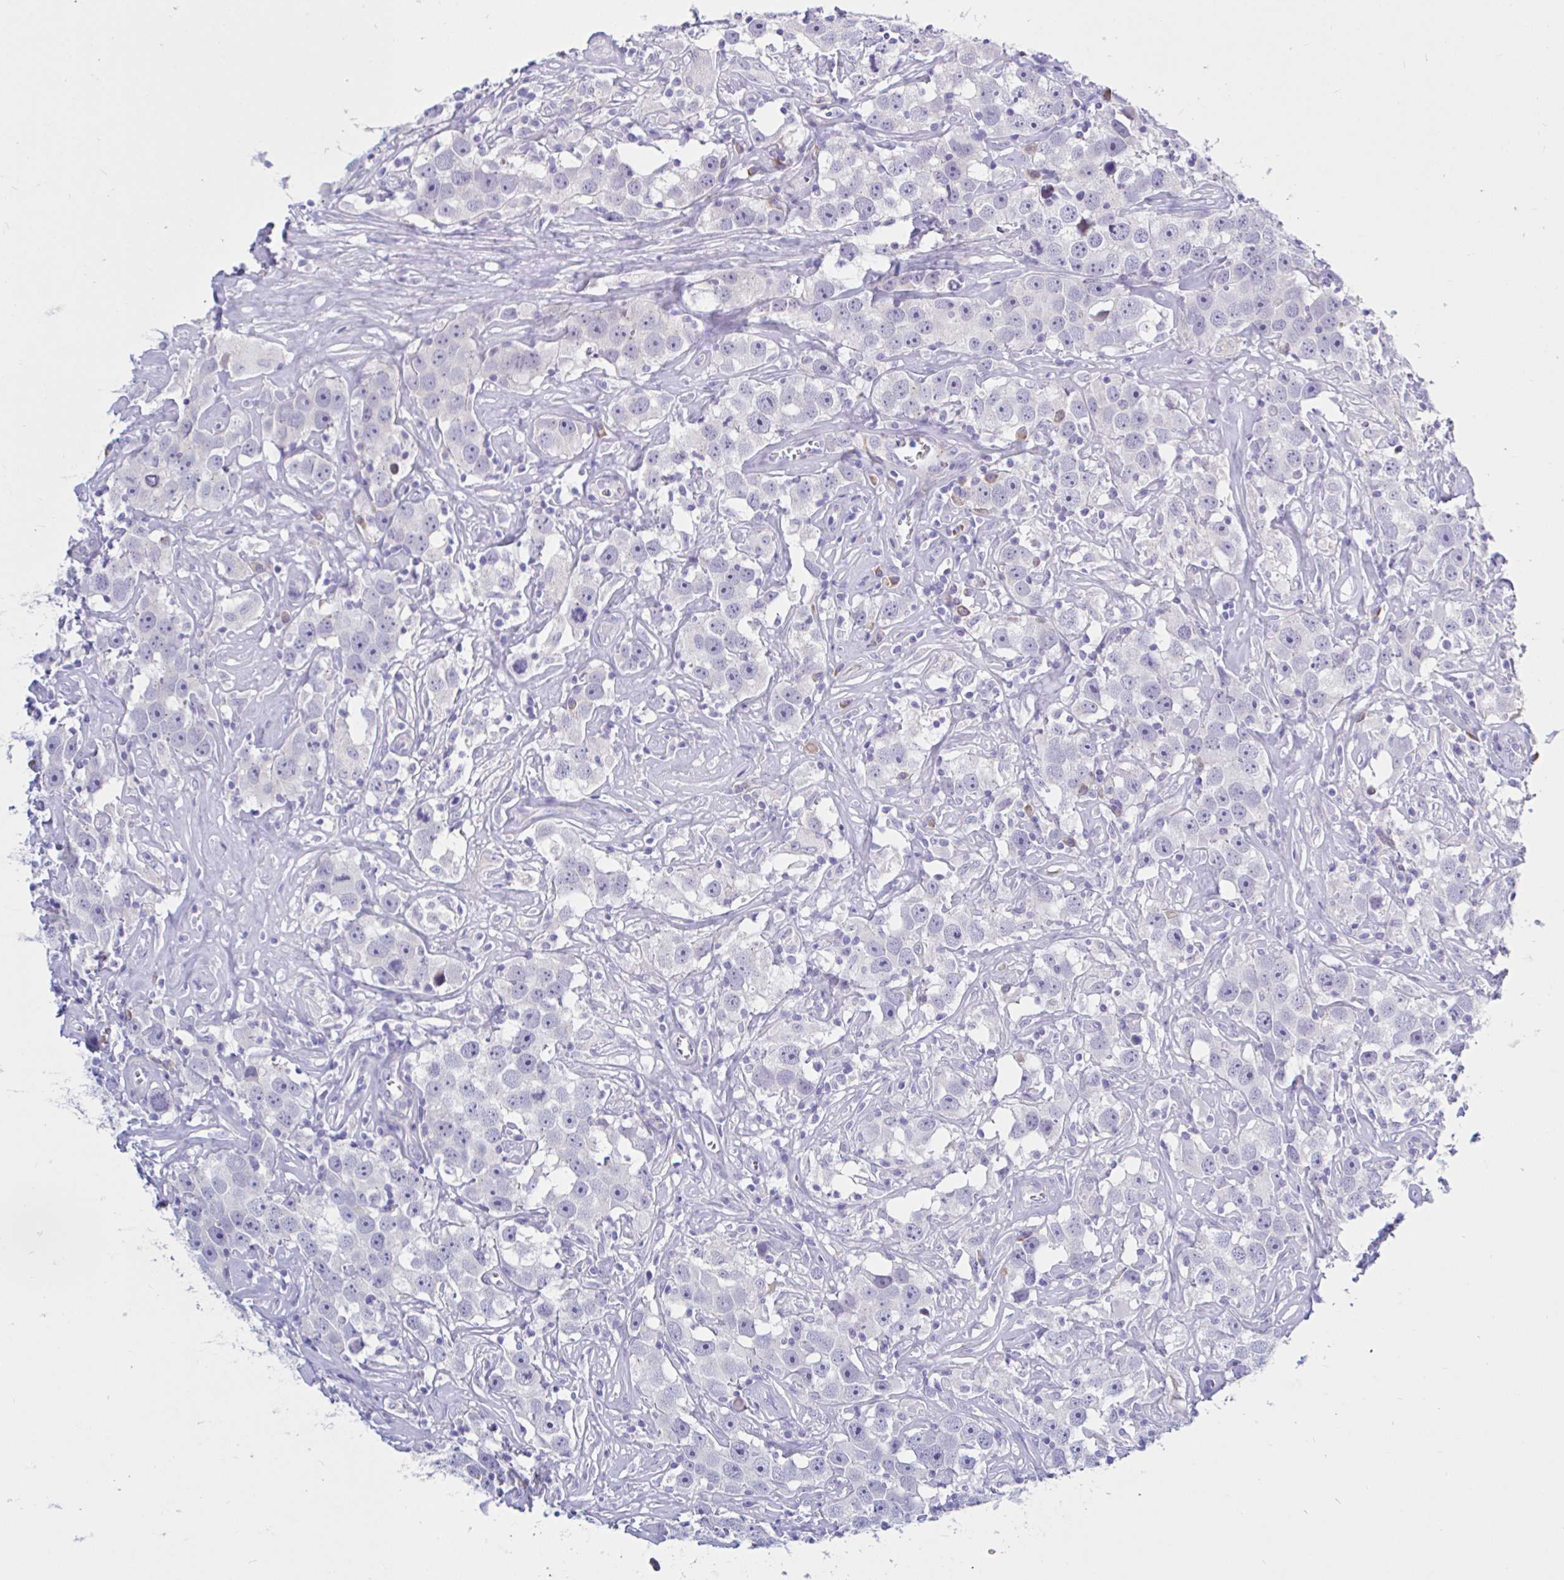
{"staining": {"intensity": "negative", "quantity": "none", "location": "none"}, "tissue": "testis cancer", "cell_type": "Tumor cells", "image_type": "cancer", "snomed": [{"axis": "morphology", "description": "Seminoma, NOS"}, {"axis": "topography", "description": "Testis"}], "caption": "High magnification brightfield microscopy of seminoma (testis) stained with DAB (3,3'-diaminobenzidine) (brown) and counterstained with hematoxylin (blue): tumor cells show no significant expression.", "gene": "NBPF3", "patient": {"sex": "male", "age": 49}}